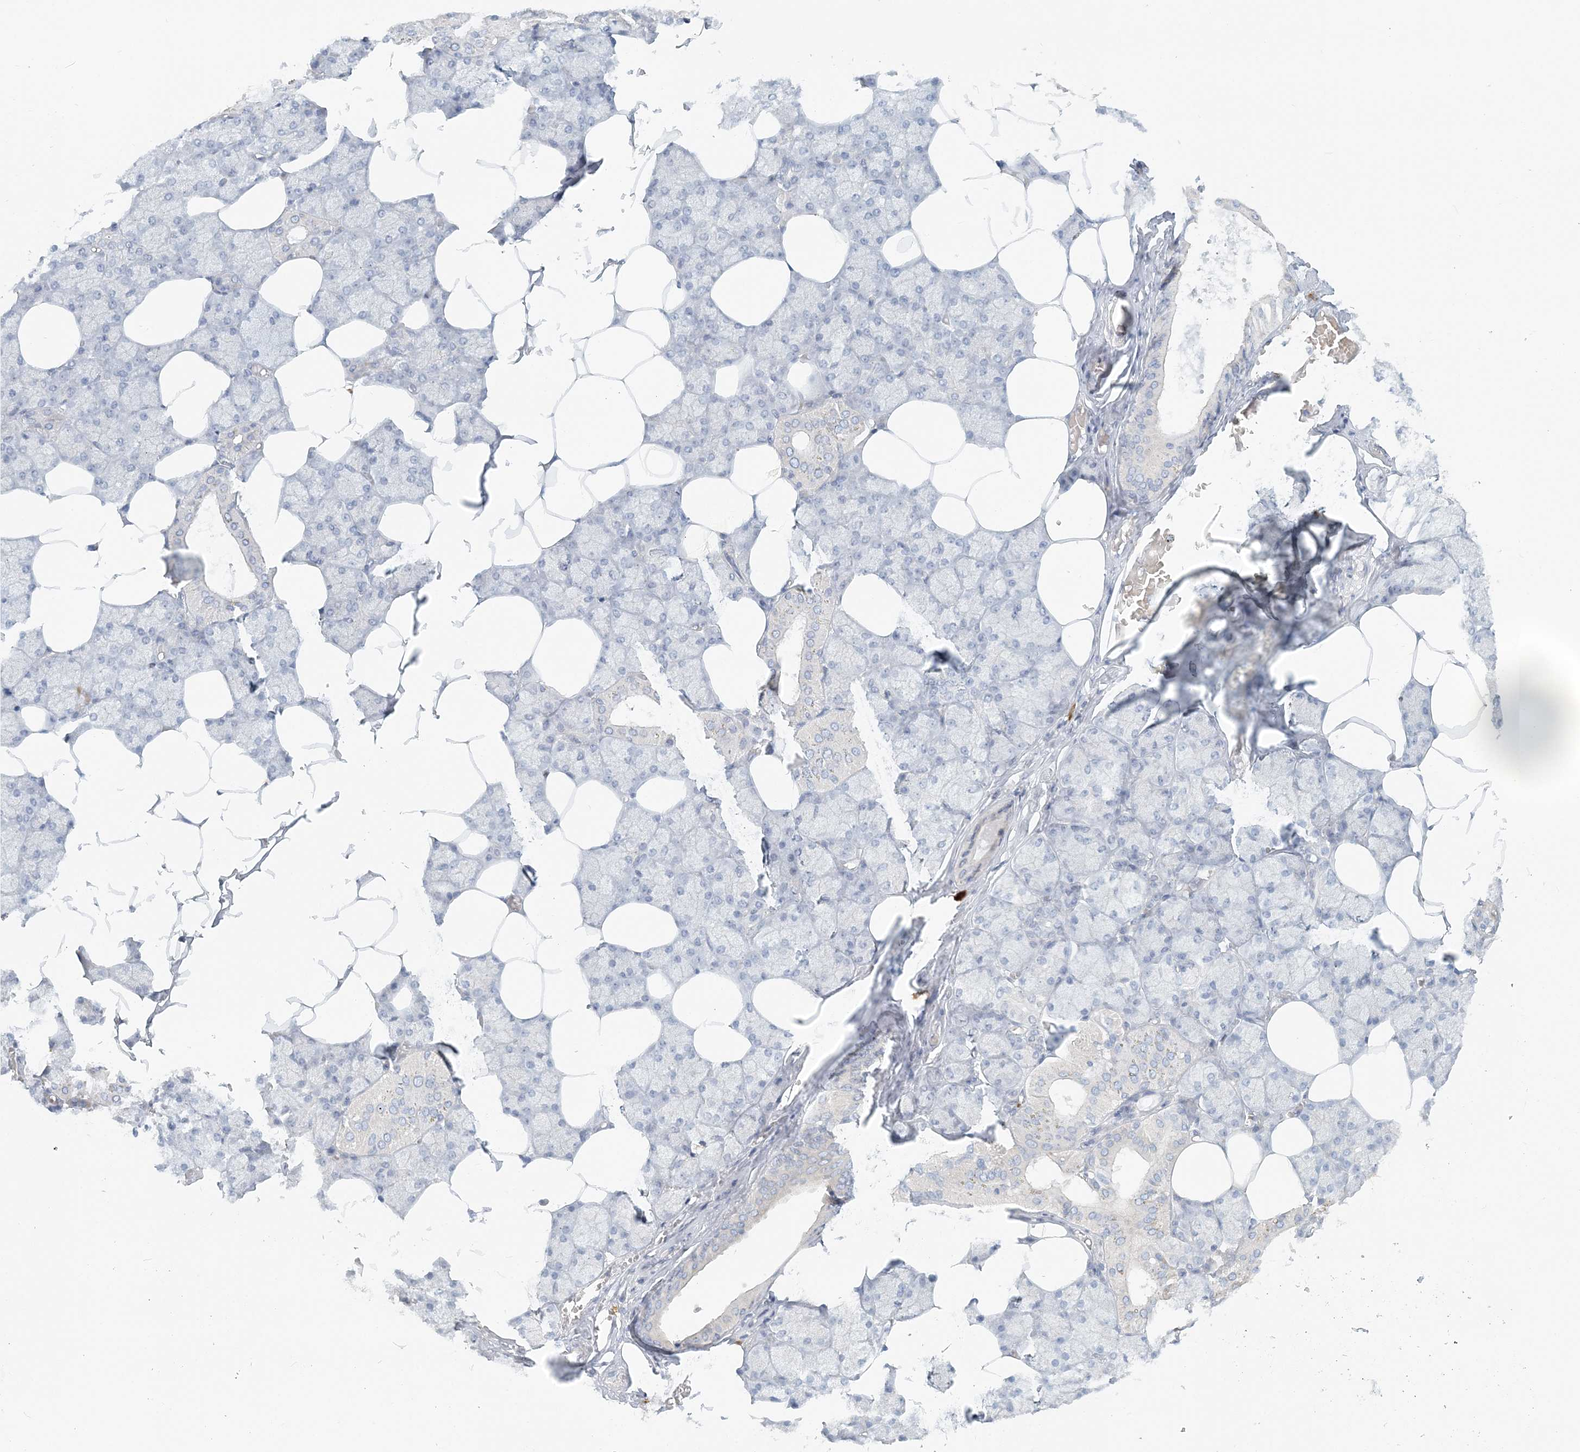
{"staining": {"intensity": "weak", "quantity": "<25%", "location": "cytoplasmic/membranous"}, "tissue": "salivary gland", "cell_type": "Glandular cells", "image_type": "normal", "snomed": [{"axis": "morphology", "description": "Normal tissue, NOS"}, {"axis": "topography", "description": "Salivary gland"}], "caption": "The photomicrograph shows no significant positivity in glandular cells of salivary gland.", "gene": "NAA11", "patient": {"sex": "male", "age": 62}}